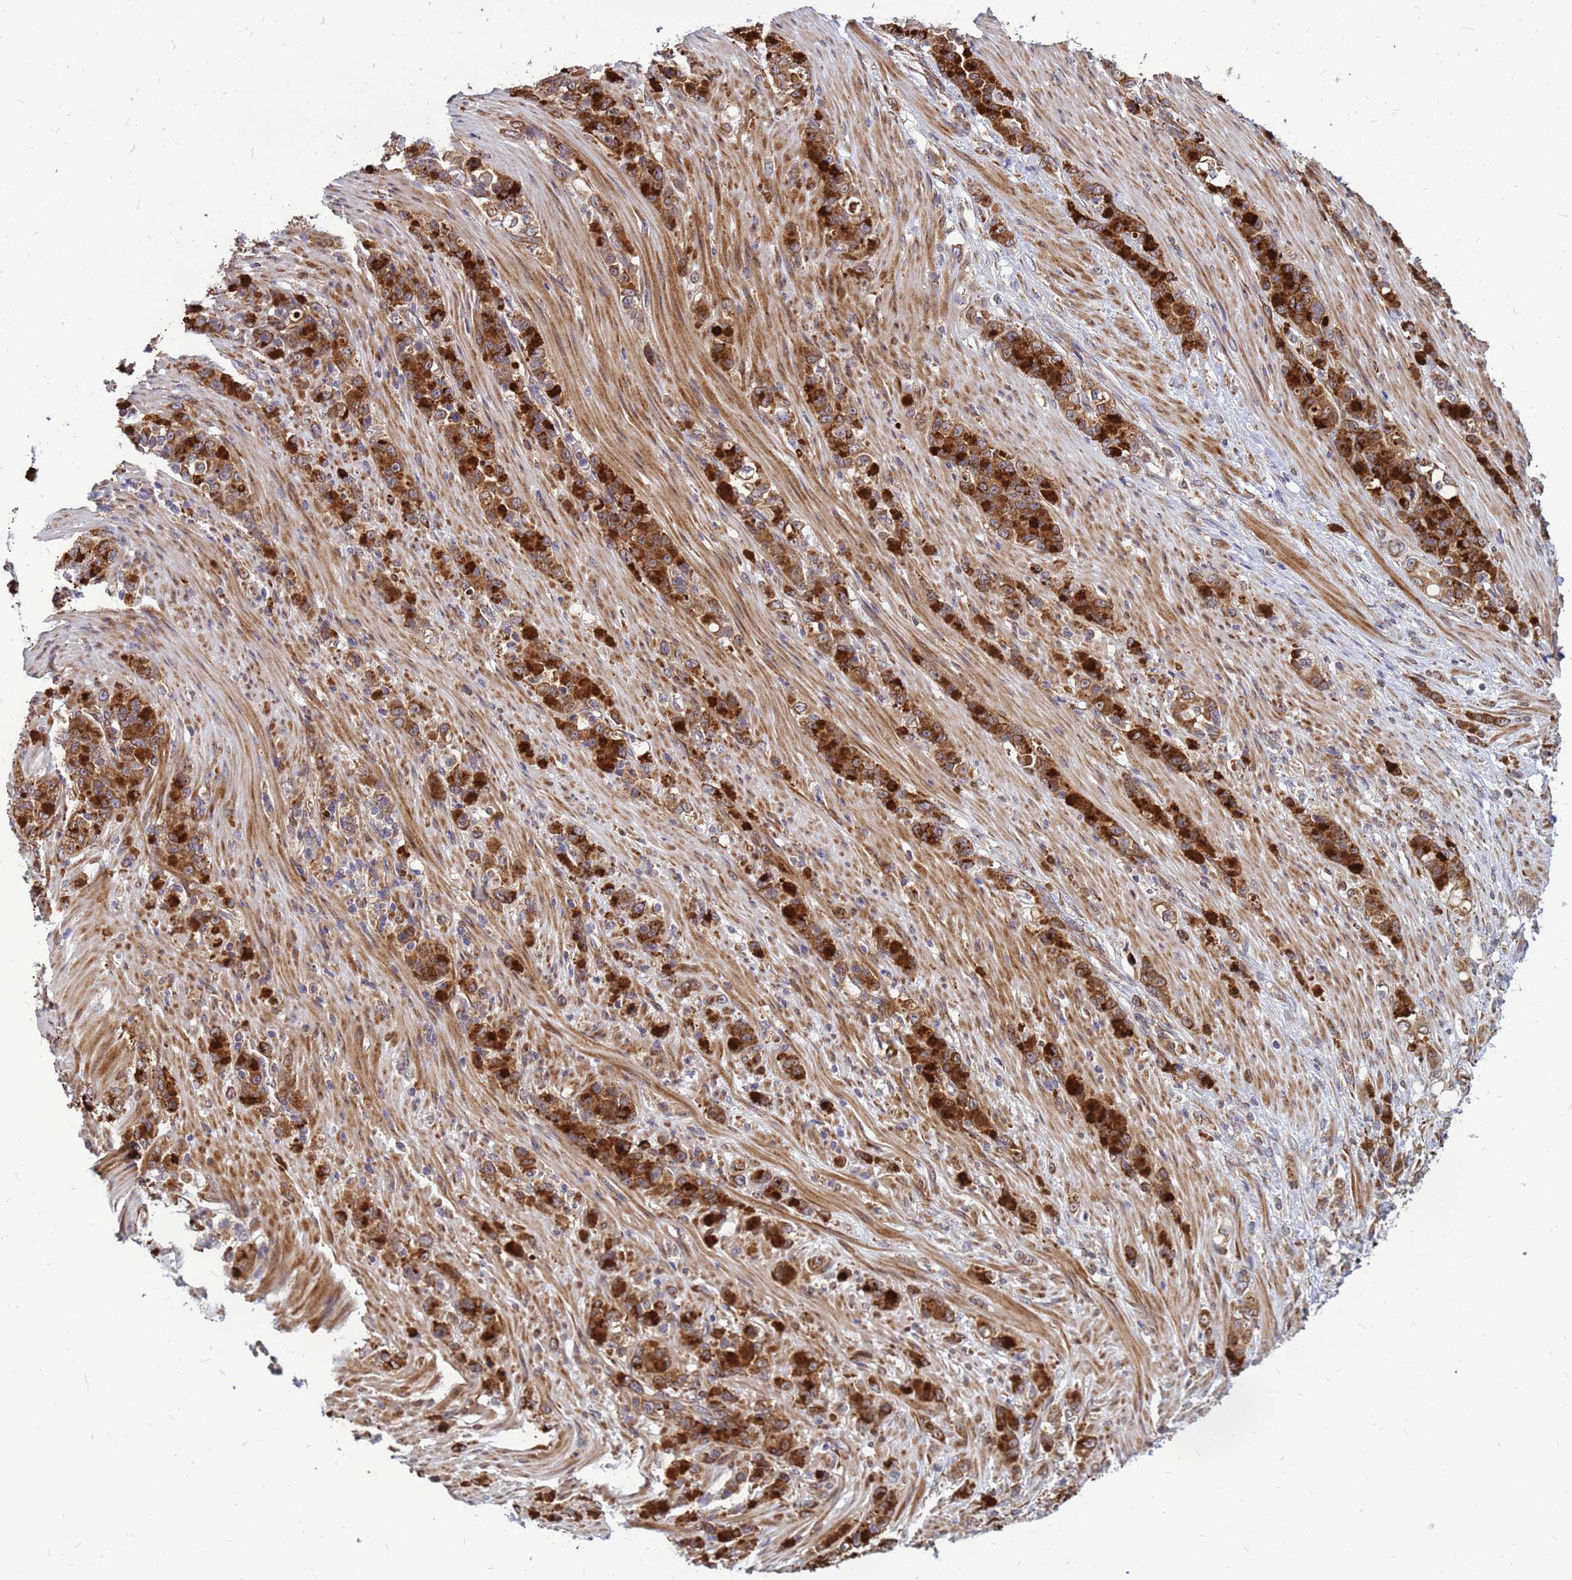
{"staining": {"intensity": "strong", "quantity": ">75%", "location": "cytoplasmic/membranous"}, "tissue": "stomach cancer", "cell_type": "Tumor cells", "image_type": "cancer", "snomed": [{"axis": "morphology", "description": "Normal tissue, NOS"}, {"axis": "morphology", "description": "Adenocarcinoma, NOS"}, {"axis": "topography", "description": "Stomach"}], "caption": "Strong cytoplasmic/membranous protein positivity is identified in about >75% of tumor cells in stomach adenocarcinoma.", "gene": "RPL8", "patient": {"sex": "female", "age": 79}}